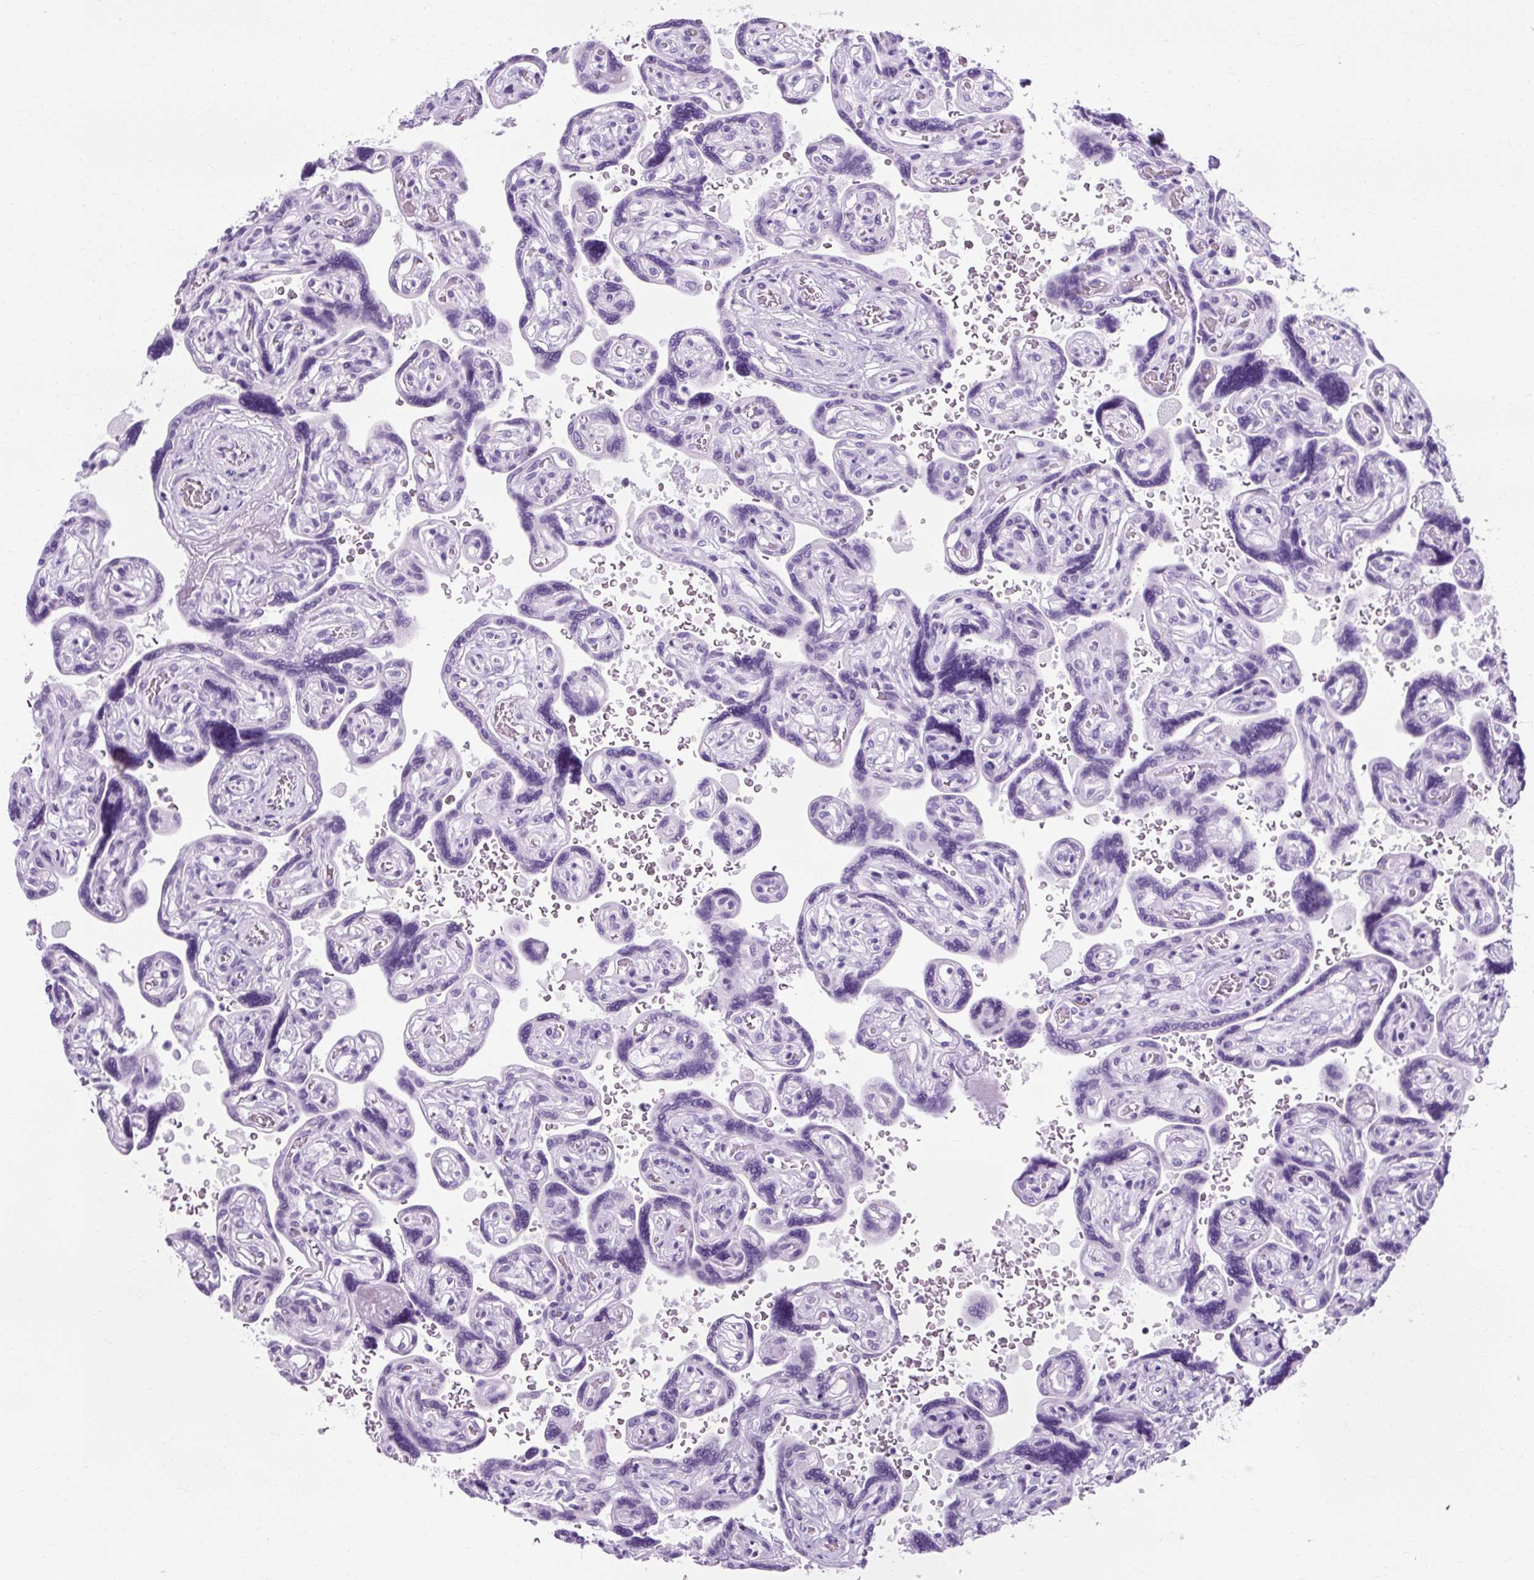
{"staining": {"intensity": "negative", "quantity": "none", "location": "none"}, "tissue": "placenta", "cell_type": "Trophoblastic cells", "image_type": "normal", "snomed": [{"axis": "morphology", "description": "Normal tissue, NOS"}, {"axis": "topography", "description": "Placenta"}], "caption": "Immunohistochemistry (IHC) of unremarkable placenta exhibits no positivity in trophoblastic cells.", "gene": "TMEM89", "patient": {"sex": "female", "age": 32}}